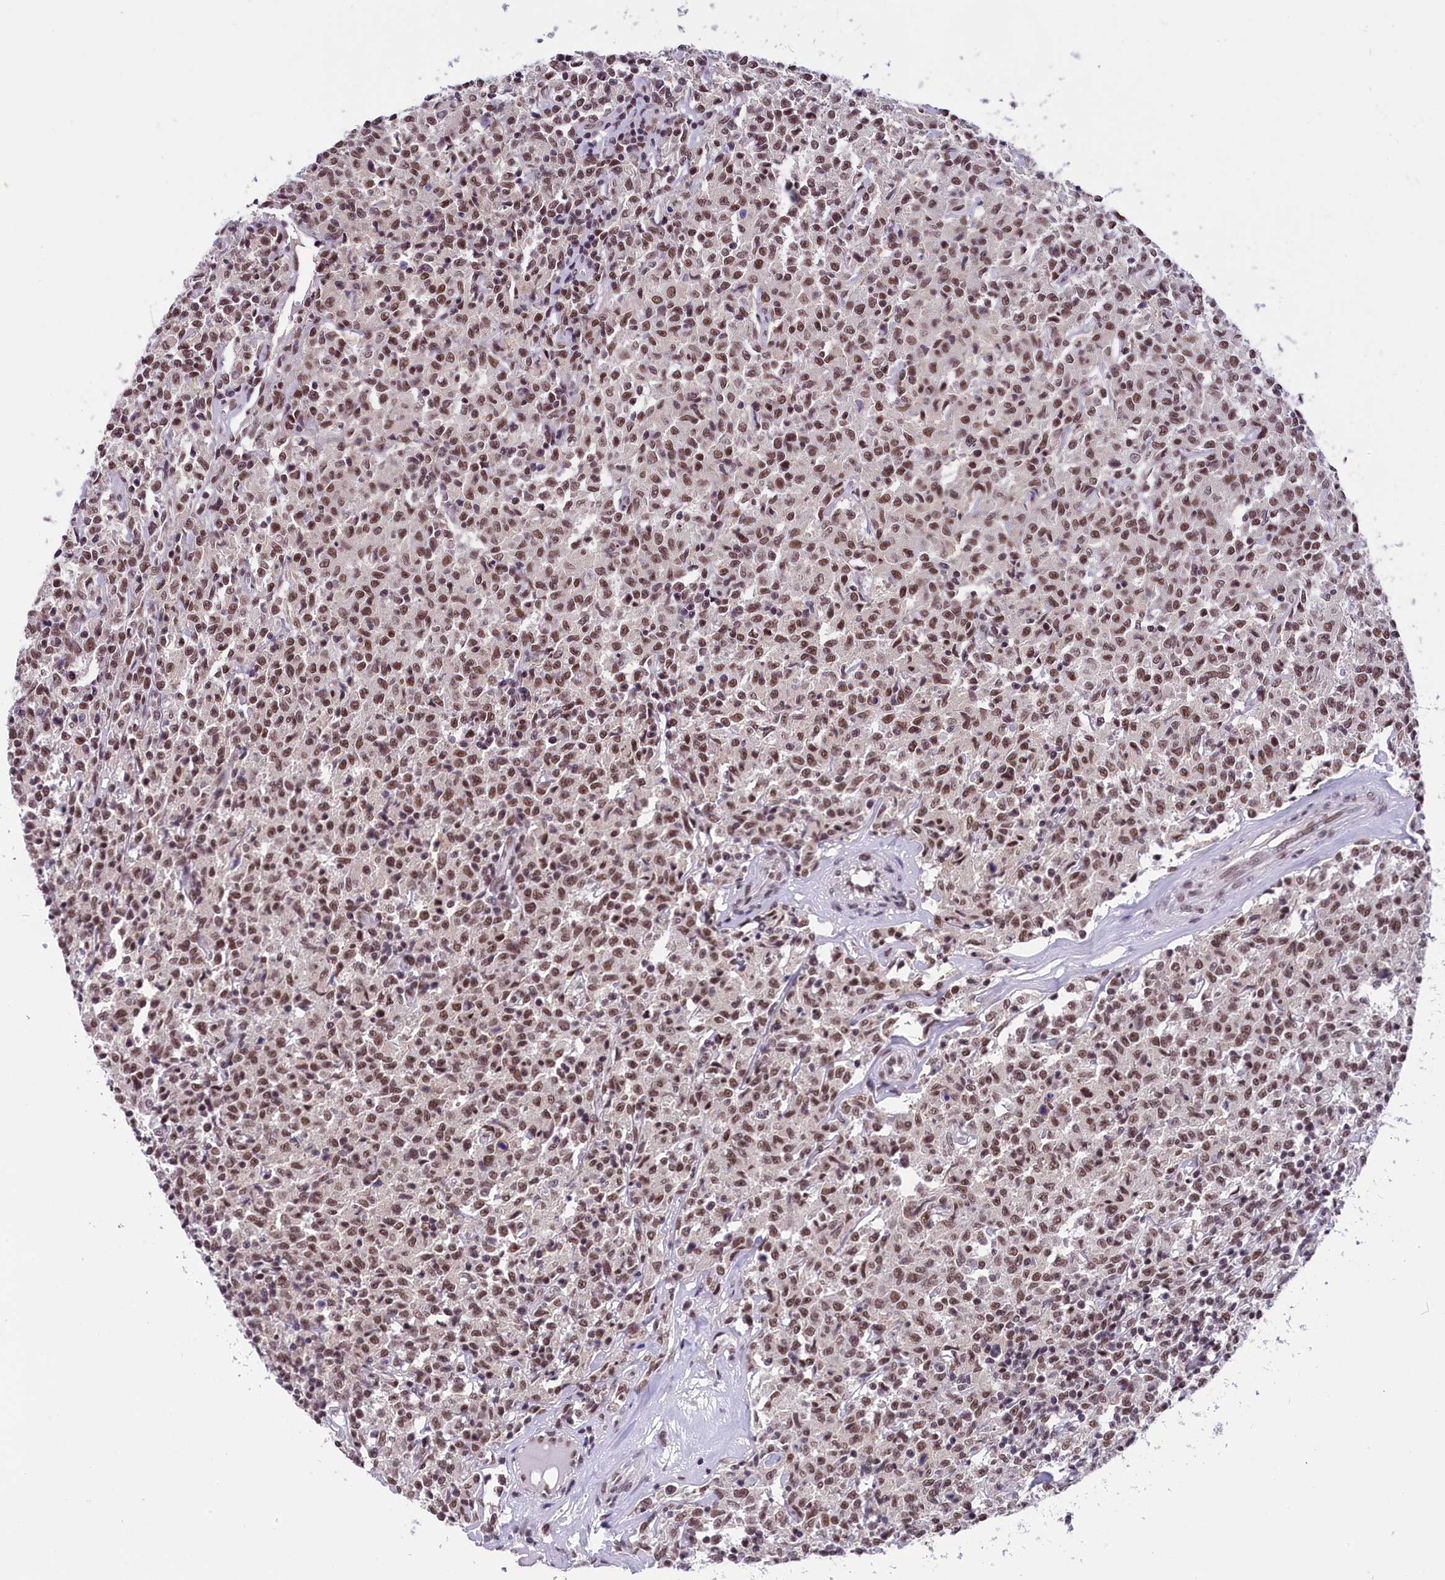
{"staining": {"intensity": "moderate", "quantity": ">75%", "location": "nuclear"}, "tissue": "lymphoma", "cell_type": "Tumor cells", "image_type": "cancer", "snomed": [{"axis": "morphology", "description": "Malignant lymphoma, non-Hodgkin's type, Low grade"}, {"axis": "topography", "description": "Small intestine"}], "caption": "Brown immunohistochemical staining in human lymphoma demonstrates moderate nuclear staining in about >75% of tumor cells. (Stains: DAB (3,3'-diaminobenzidine) in brown, nuclei in blue, Microscopy: brightfield microscopy at high magnification).", "gene": "ZC3H4", "patient": {"sex": "female", "age": 59}}